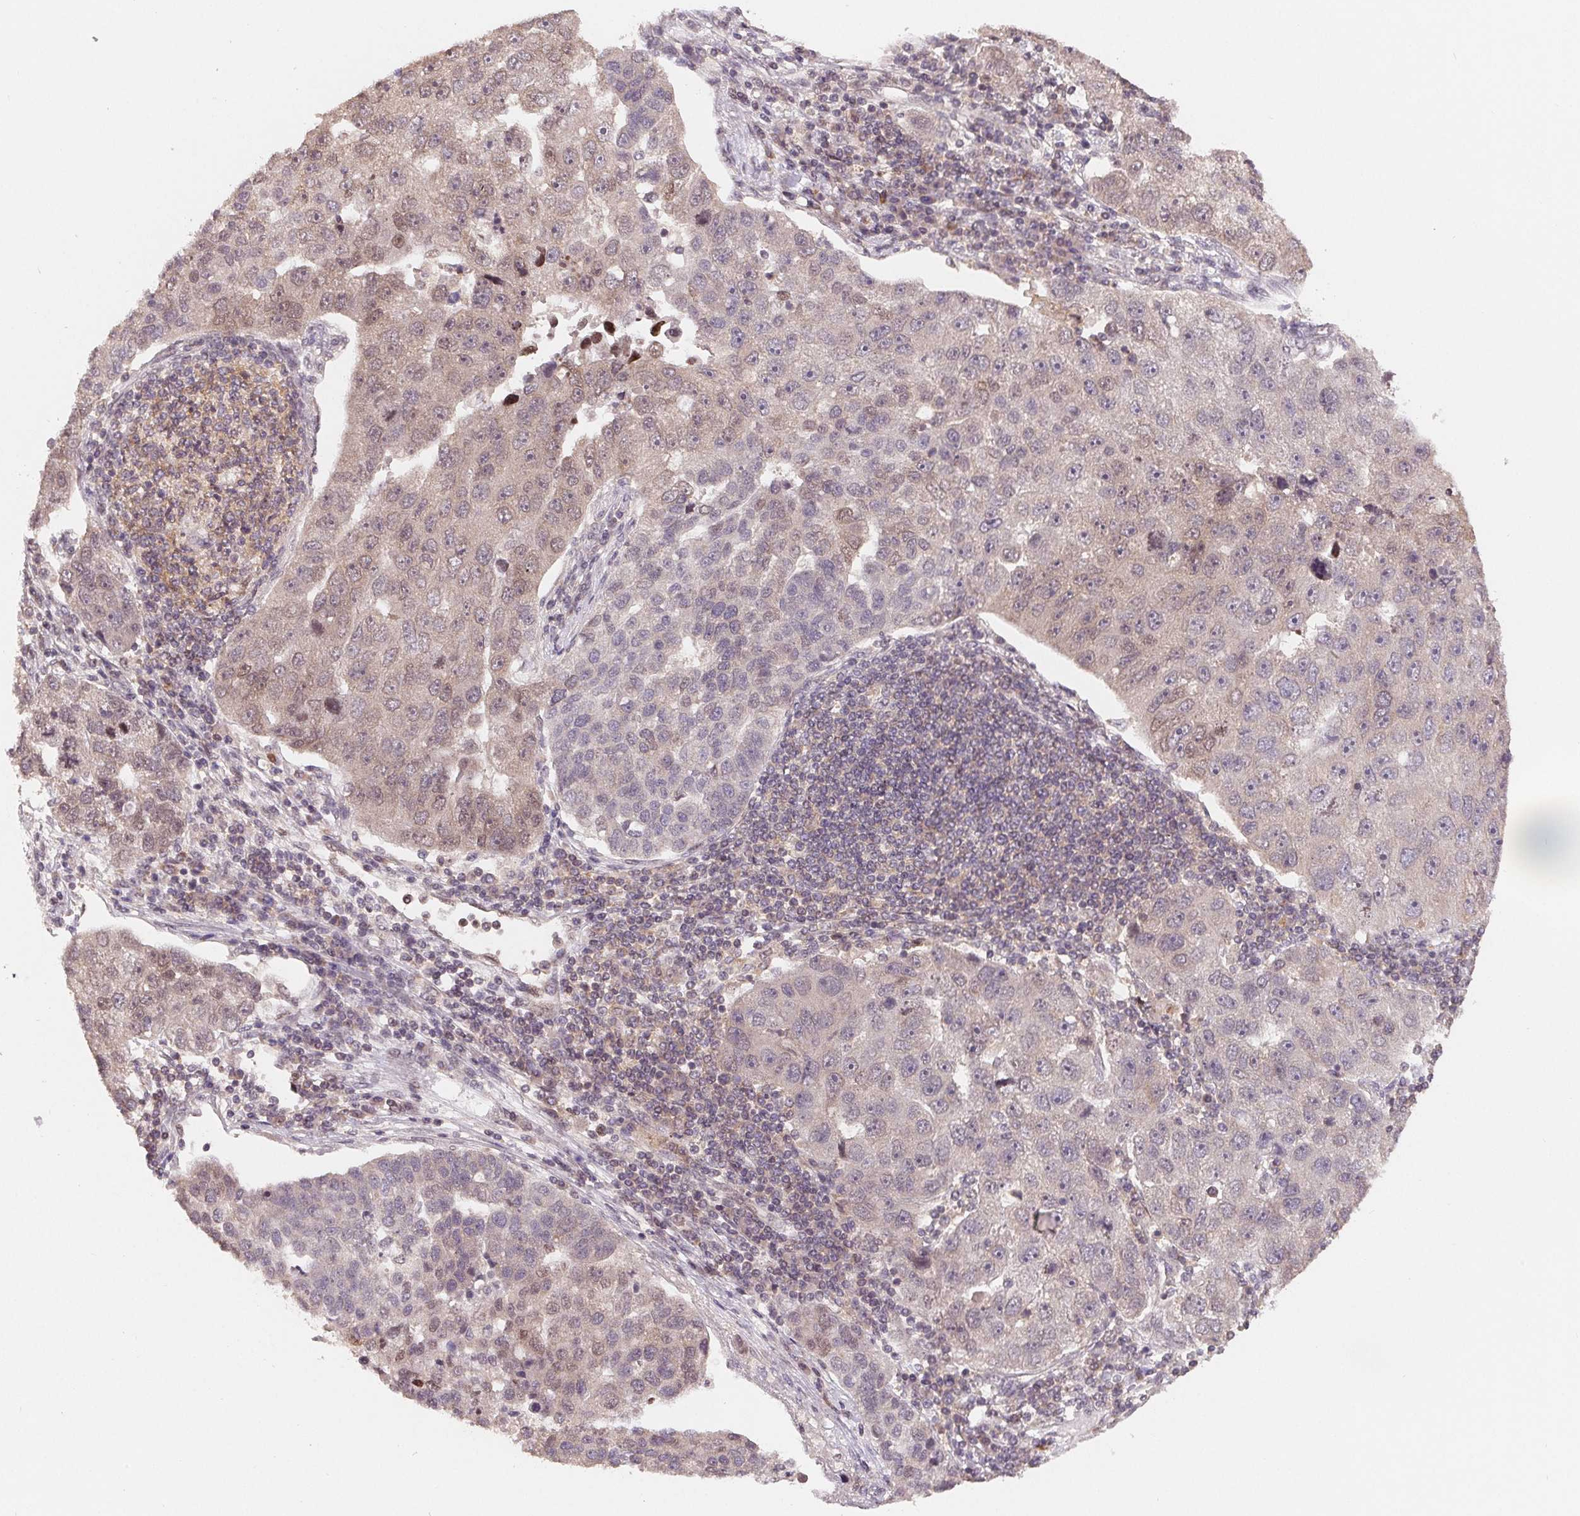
{"staining": {"intensity": "negative", "quantity": "none", "location": "none"}, "tissue": "pancreatic cancer", "cell_type": "Tumor cells", "image_type": "cancer", "snomed": [{"axis": "morphology", "description": "Adenocarcinoma, NOS"}, {"axis": "topography", "description": "Pancreas"}], "caption": "IHC histopathology image of neoplastic tissue: human pancreatic cancer (adenocarcinoma) stained with DAB exhibits no significant protein staining in tumor cells. (DAB (3,3'-diaminobenzidine) IHC, high magnification).", "gene": "HMGN3", "patient": {"sex": "female", "age": 61}}